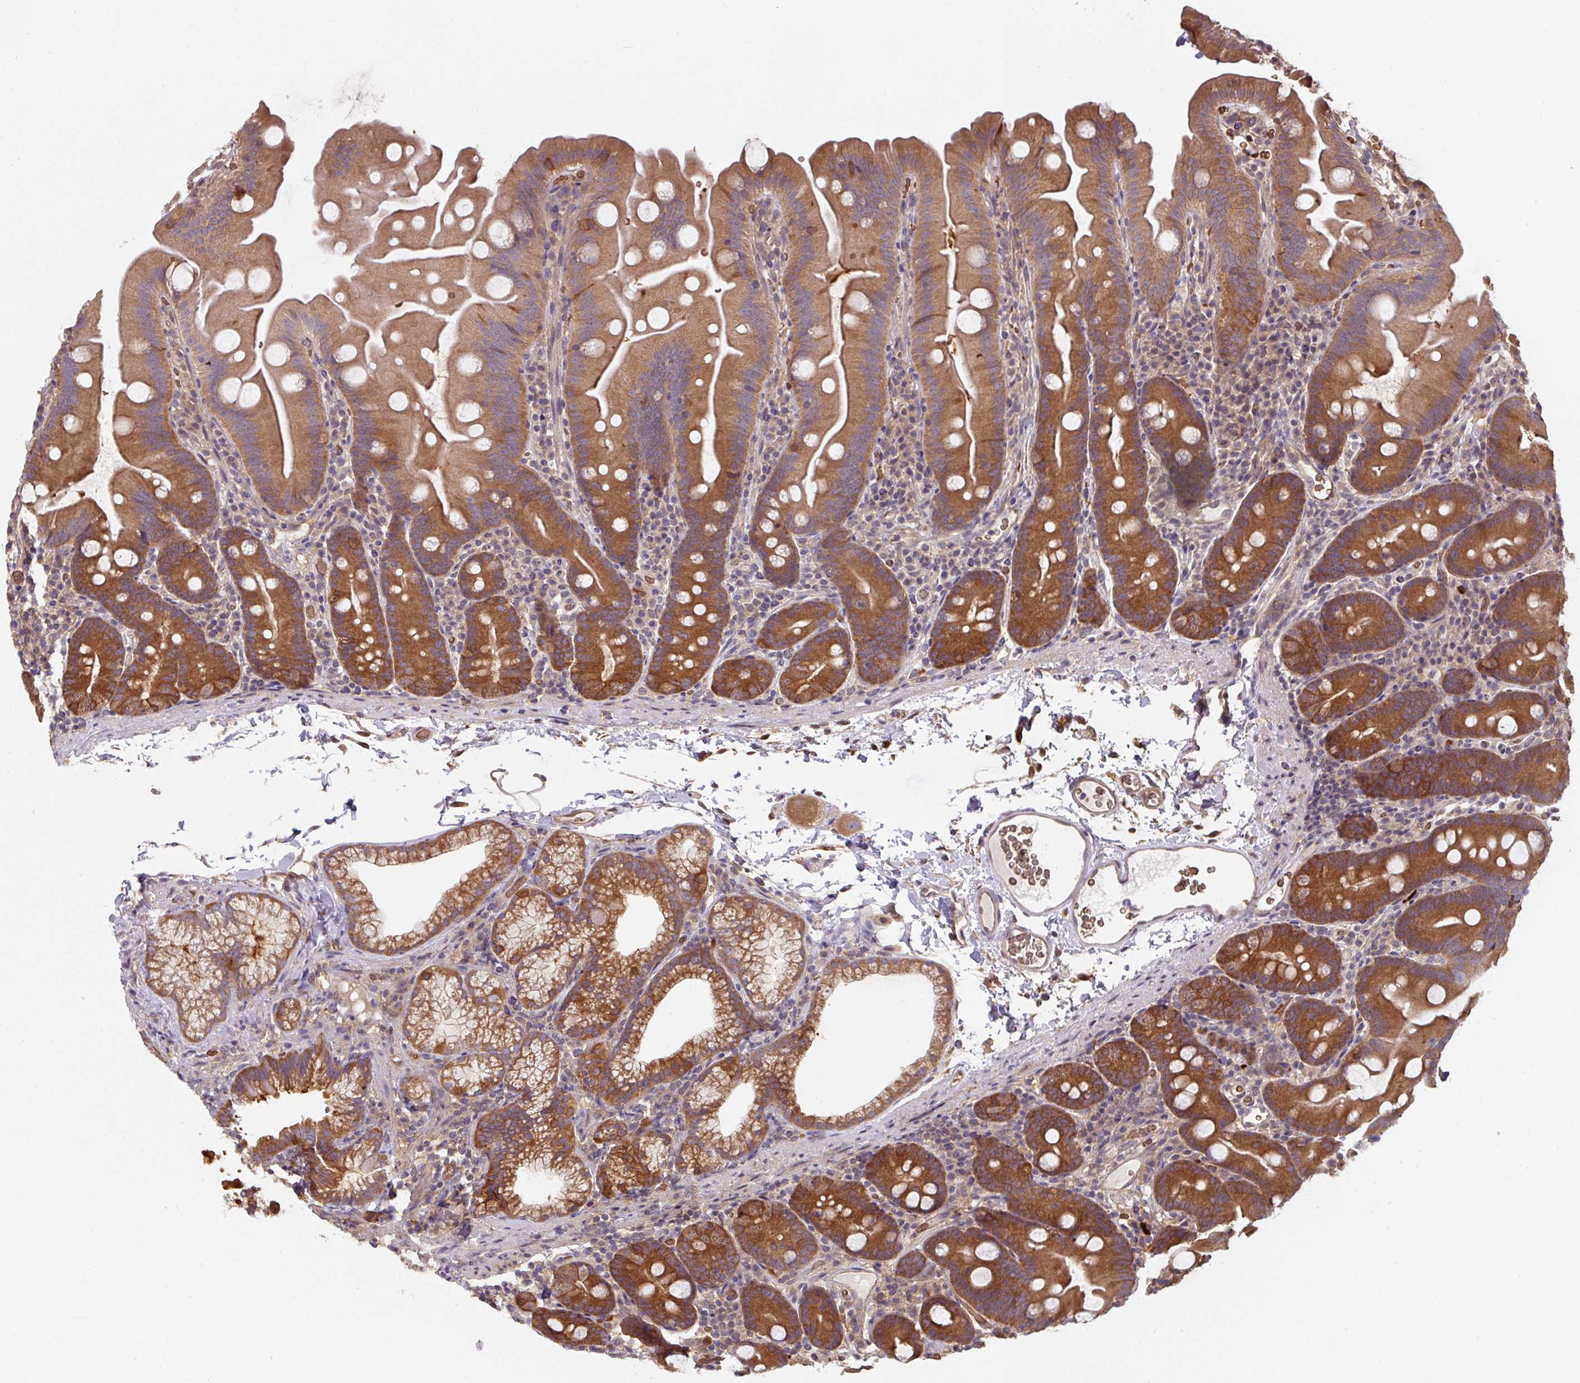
{"staining": {"intensity": "strong", "quantity": ">75%", "location": "cytoplasmic/membranous"}, "tissue": "small intestine", "cell_type": "Glandular cells", "image_type": "normal", "snomed": [{"axis": "morphology", "description": "Normal tissue, NOS"}, {"axis": "topography", "description": "Small intestine"}], "caption": "Strong cytoplasmic/membranous protein positivity is seen in about >75% of glandular cells in small intestine.", "gene": "ST13", "patient": {"sex": "female", "age": 68}}